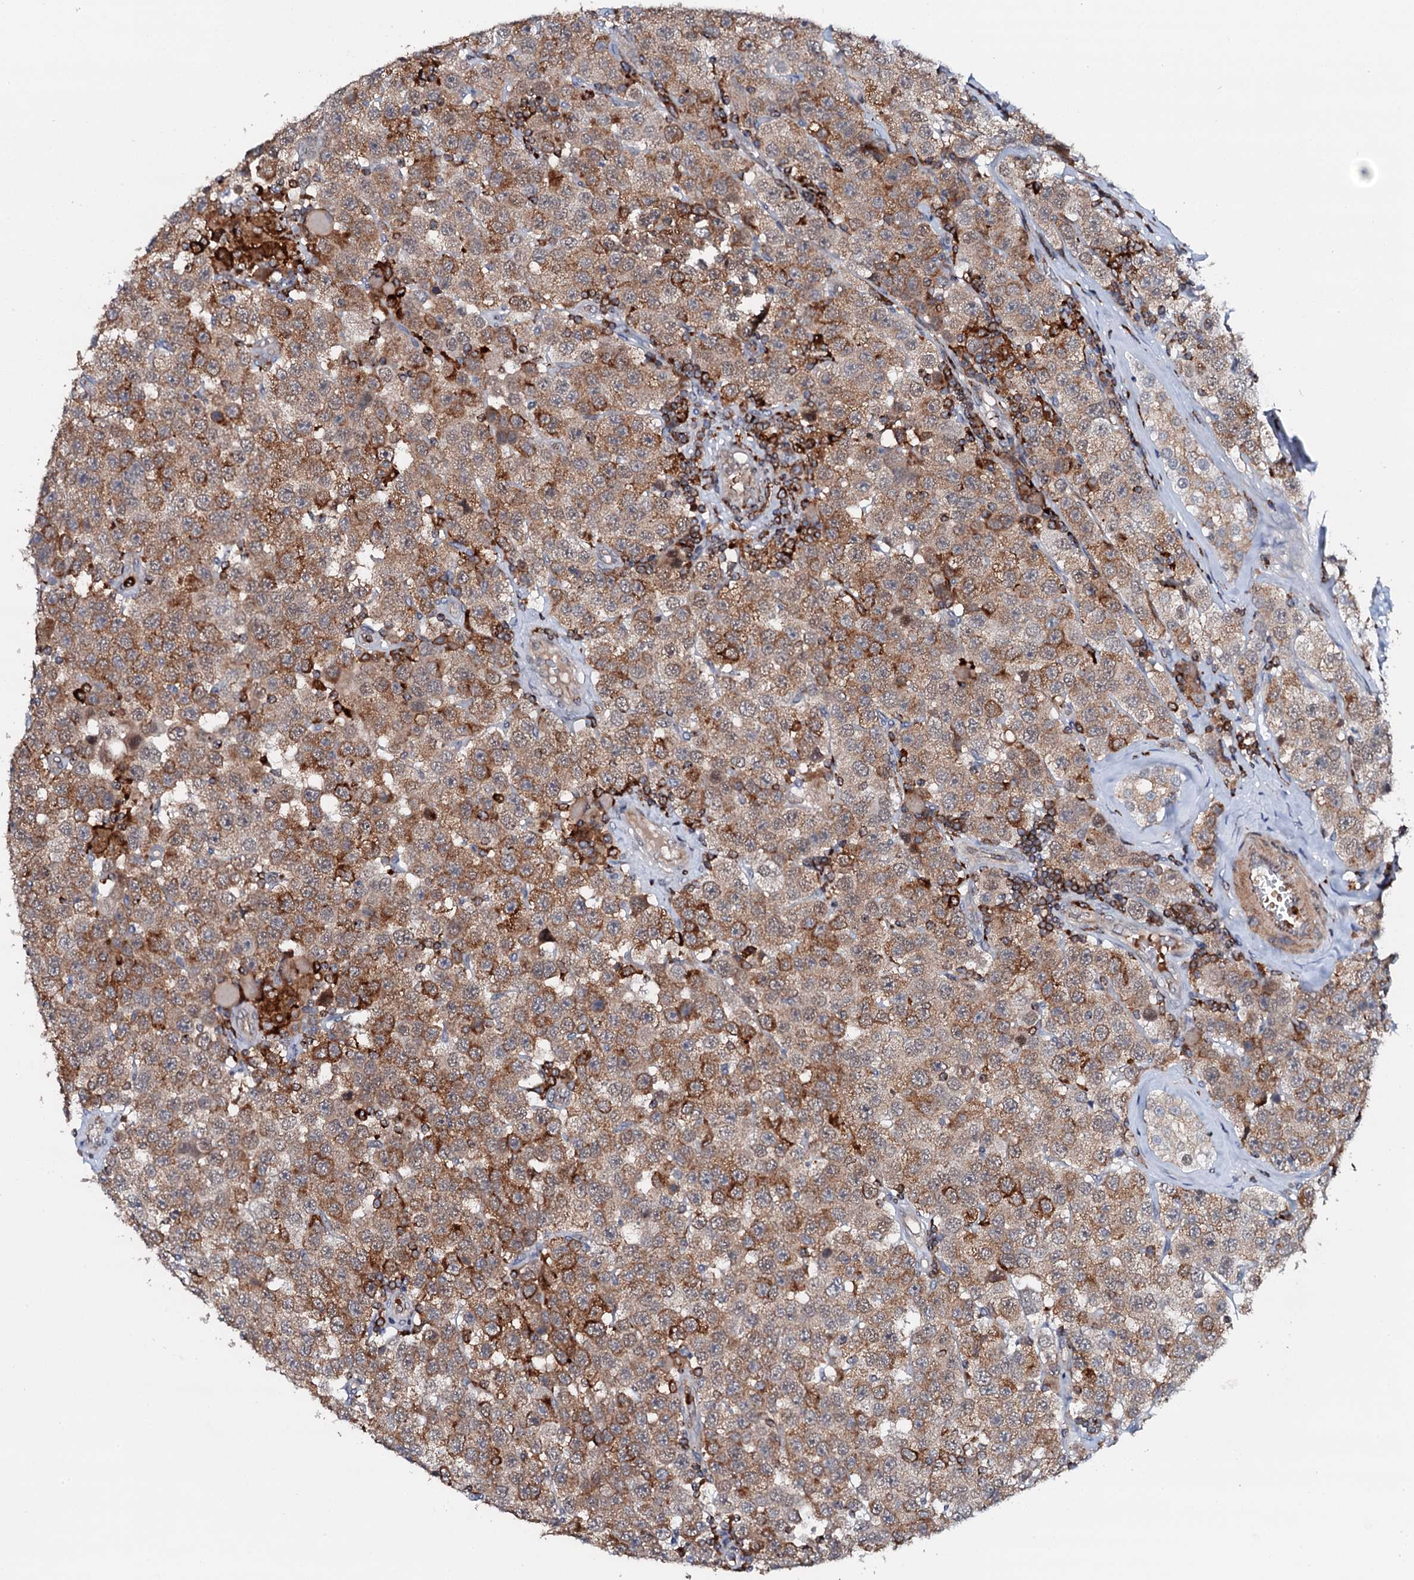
{"staining": {"intensity": "strong", "quantity": "25%-75%", "location": "cytoplasmic/membranous"}, "tissue": "testis cancer", "cell_type": "Tumor cells", "image_type": "cancer", "snomed": [{"axis": "morphology", "description": "Seminoma, NOS"}, {"axis": "topography", "description": "Testis"}], "caption": "Immunohistochemistry (DAB (3,3'-diaminobenzidine)) staining of testis seminoma shows strong cytoplasmic/membranous protein staining in approximately 25%-75% of tumor cells.", "gene": "VAMP8", "patient": {"sex": "male", "age": 28}}